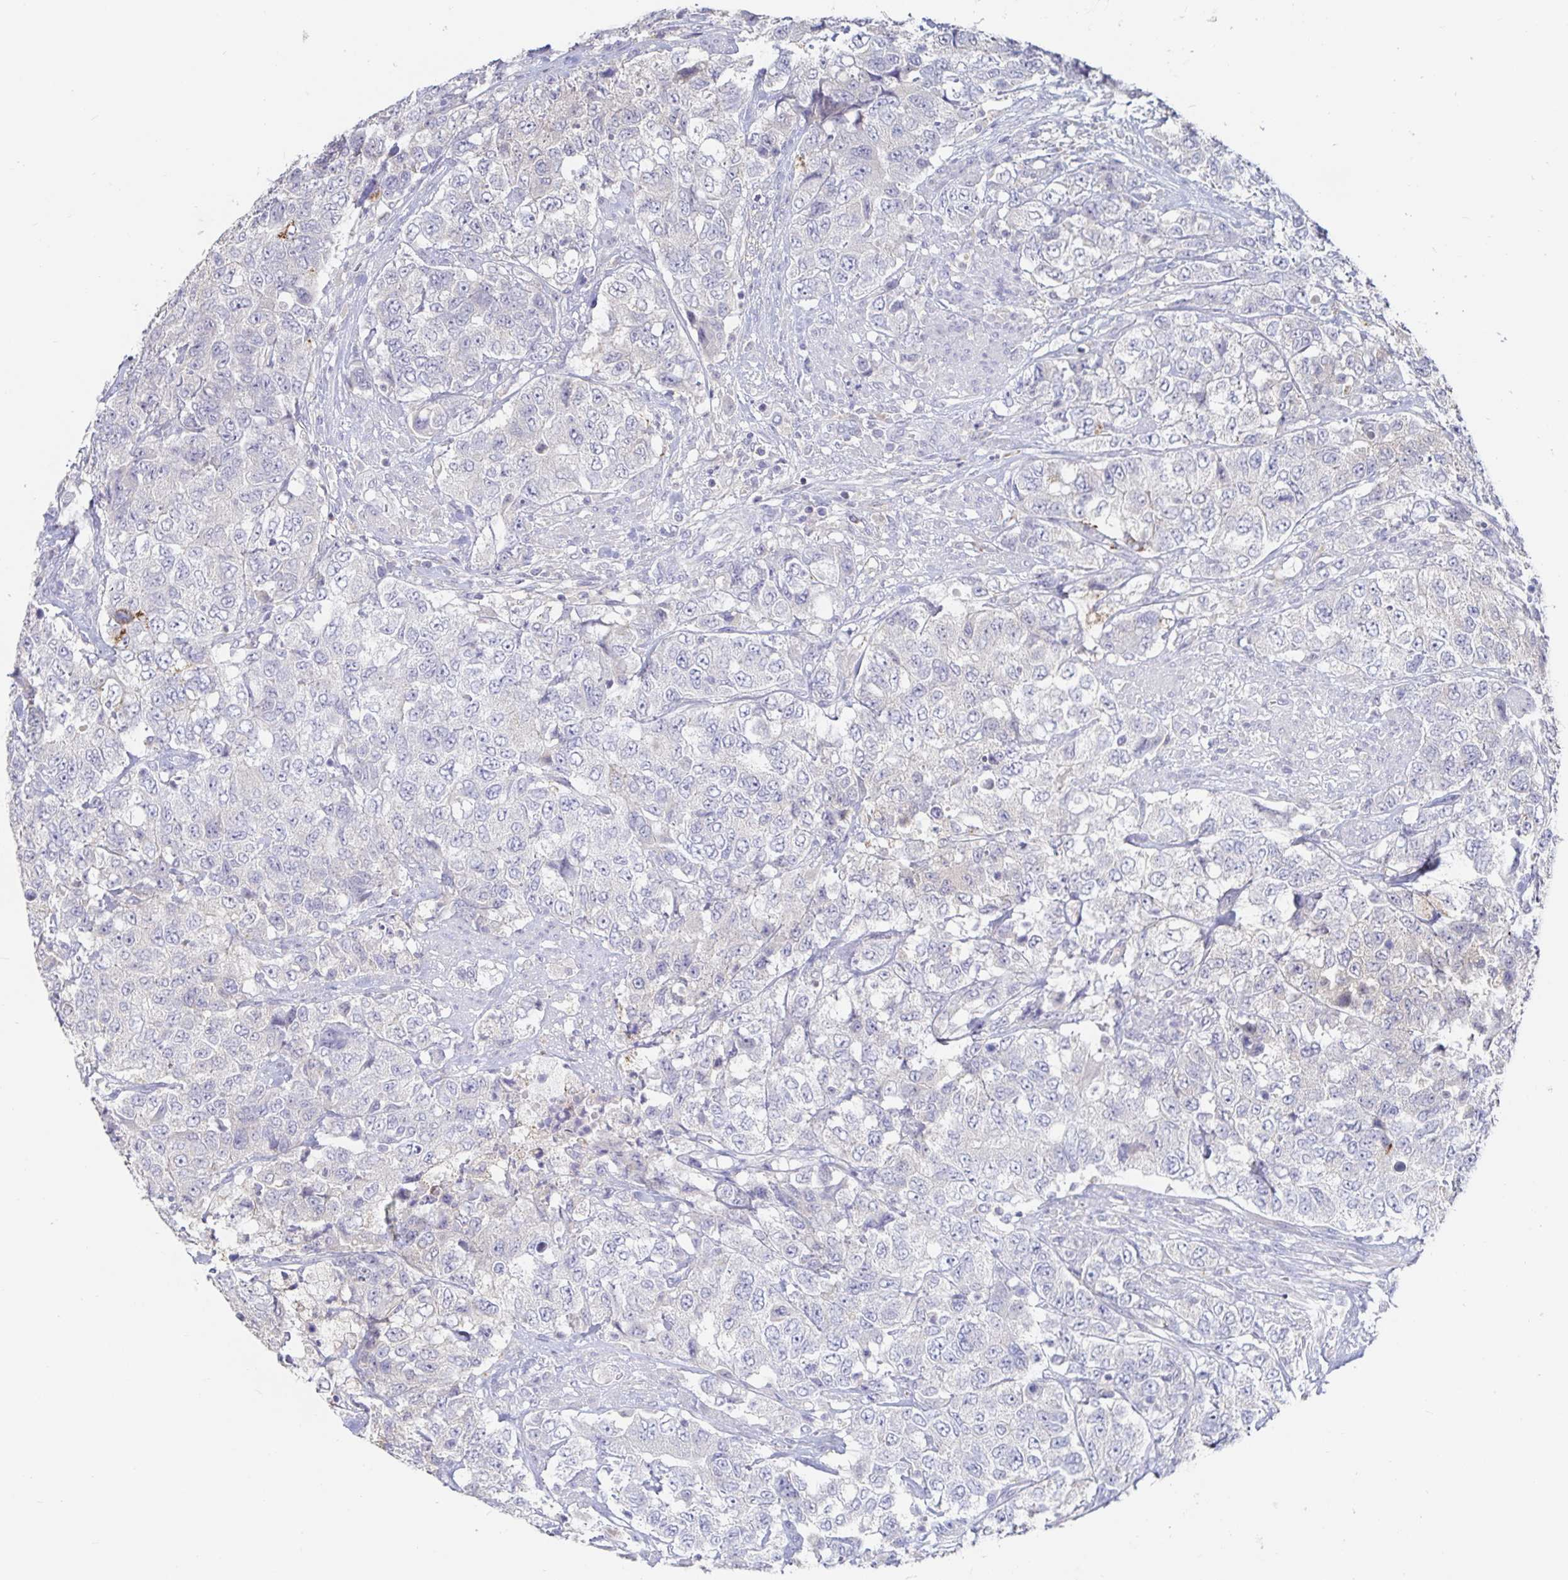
{"staining": {"intensity": "negative", "quantity": "none", "location": "none"}, "tissue": "urothelial cancer", "cell_type": "Tumor cells", "image_type": "cancer", "snomed": [{"axis": "morphology", "description": "Urothelial carcinoma, High grade"}, {"axis": "topography", "description": "Urinary bladder"}], "caption": "Urothelial carcinoma (high-grade) was stained to show a protein in brown. There is no significant positivity in tumor cells.", "gene": "SPPL3", "patient": {"sex": "female", "age": 78}}